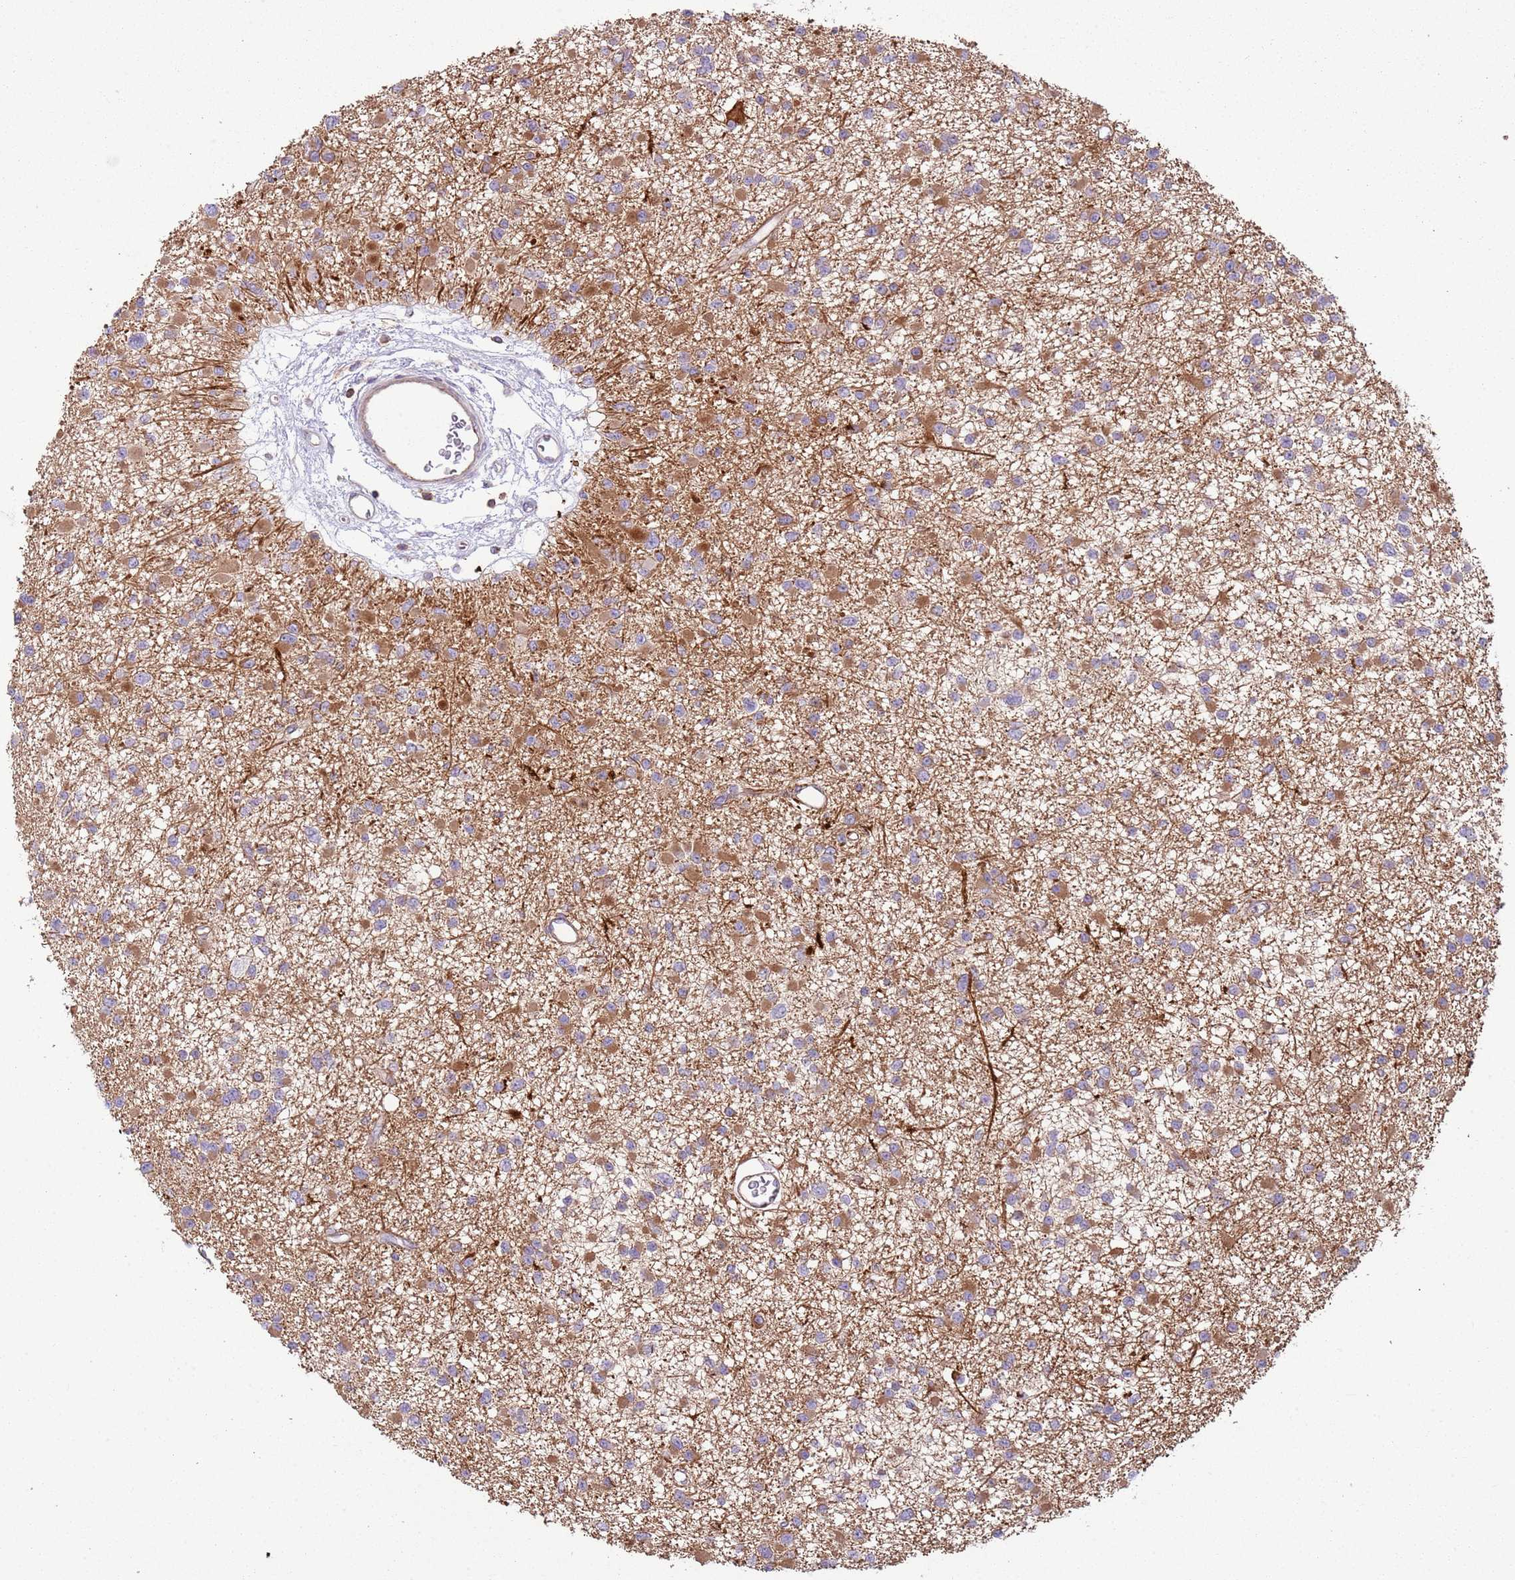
{"staining": {"intensity": "moderate", "quantity": ">75%", "location": "cytoplasmic/membranous"}, "tissue": "glioma", "cell_type": "Tumor cells", "image_type": "cancer", "snomed": [{"axis": "morphology", "description": "Glioma, malignant, Low grade"}, {"axis": "topography", "description": "Brain"}], "caption": "Brown immunohistochemical staining in glioma shows moderate cytoplasmic/membranous expression in approximately >75% of tumor cells.", "gene": "GNAI3", "patient": {"sex": "female", "age": 22}}